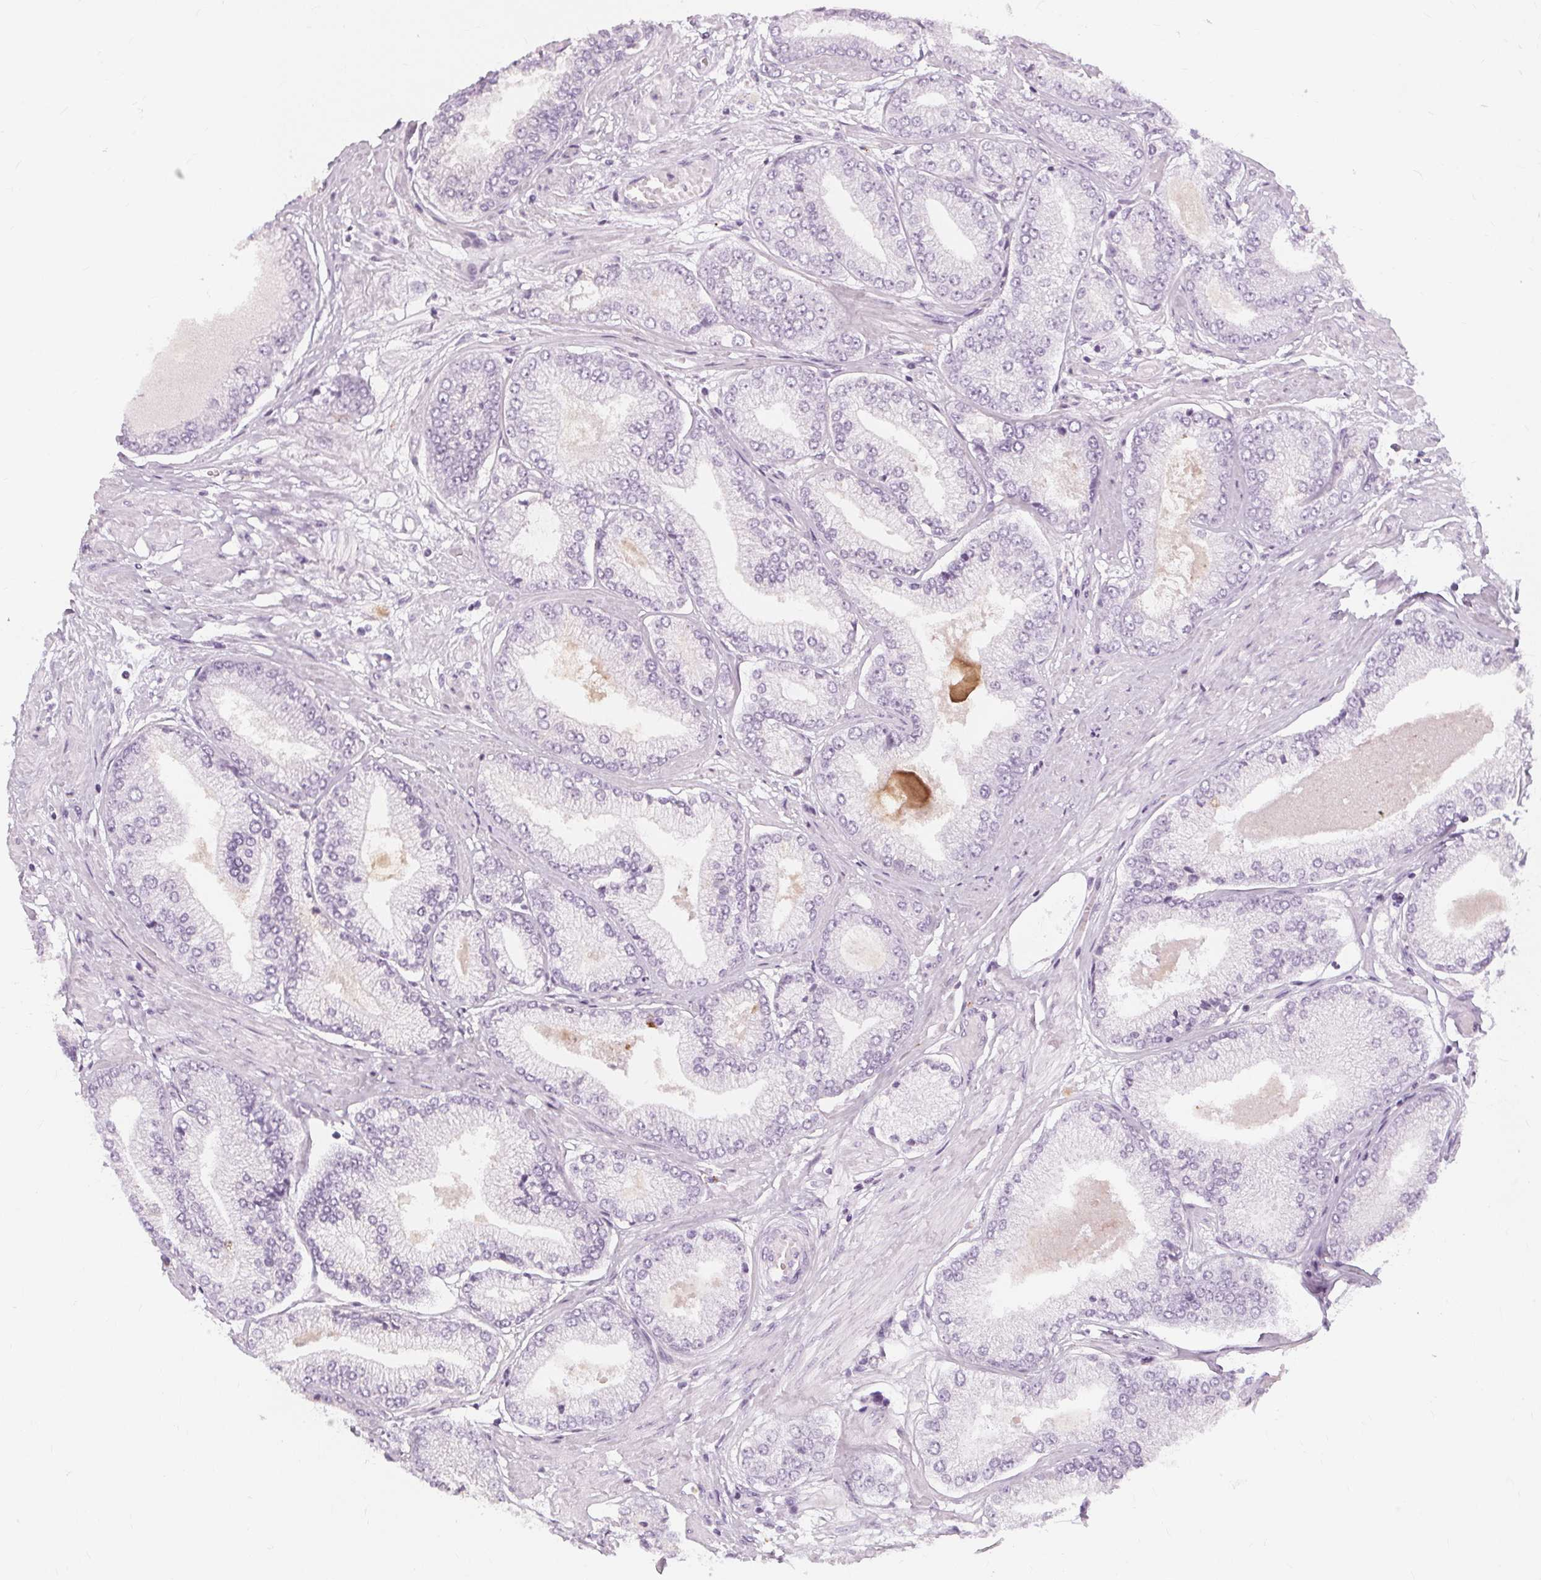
{"staining": {"intensity": "negative", "quantity": "none", "location": "none"}, "tissue": "prostate cancer", "cell_type": "Tumor cells", "image_type": "cancer", "snomed": [{"axis": "morphology", "description": "Adenocarcinoma, Low grade"}, {"axis": "topography", "description": "Prostate"}], "caption": "A high-resolution photomicrograph shows immunohistochemistry (IHC) staining of prostate low-grade adenocarcinoma, which displays no significant positivity in tumor cells.", "gene": "TFF1", "patient": {"sex": "male", "age": 55}}